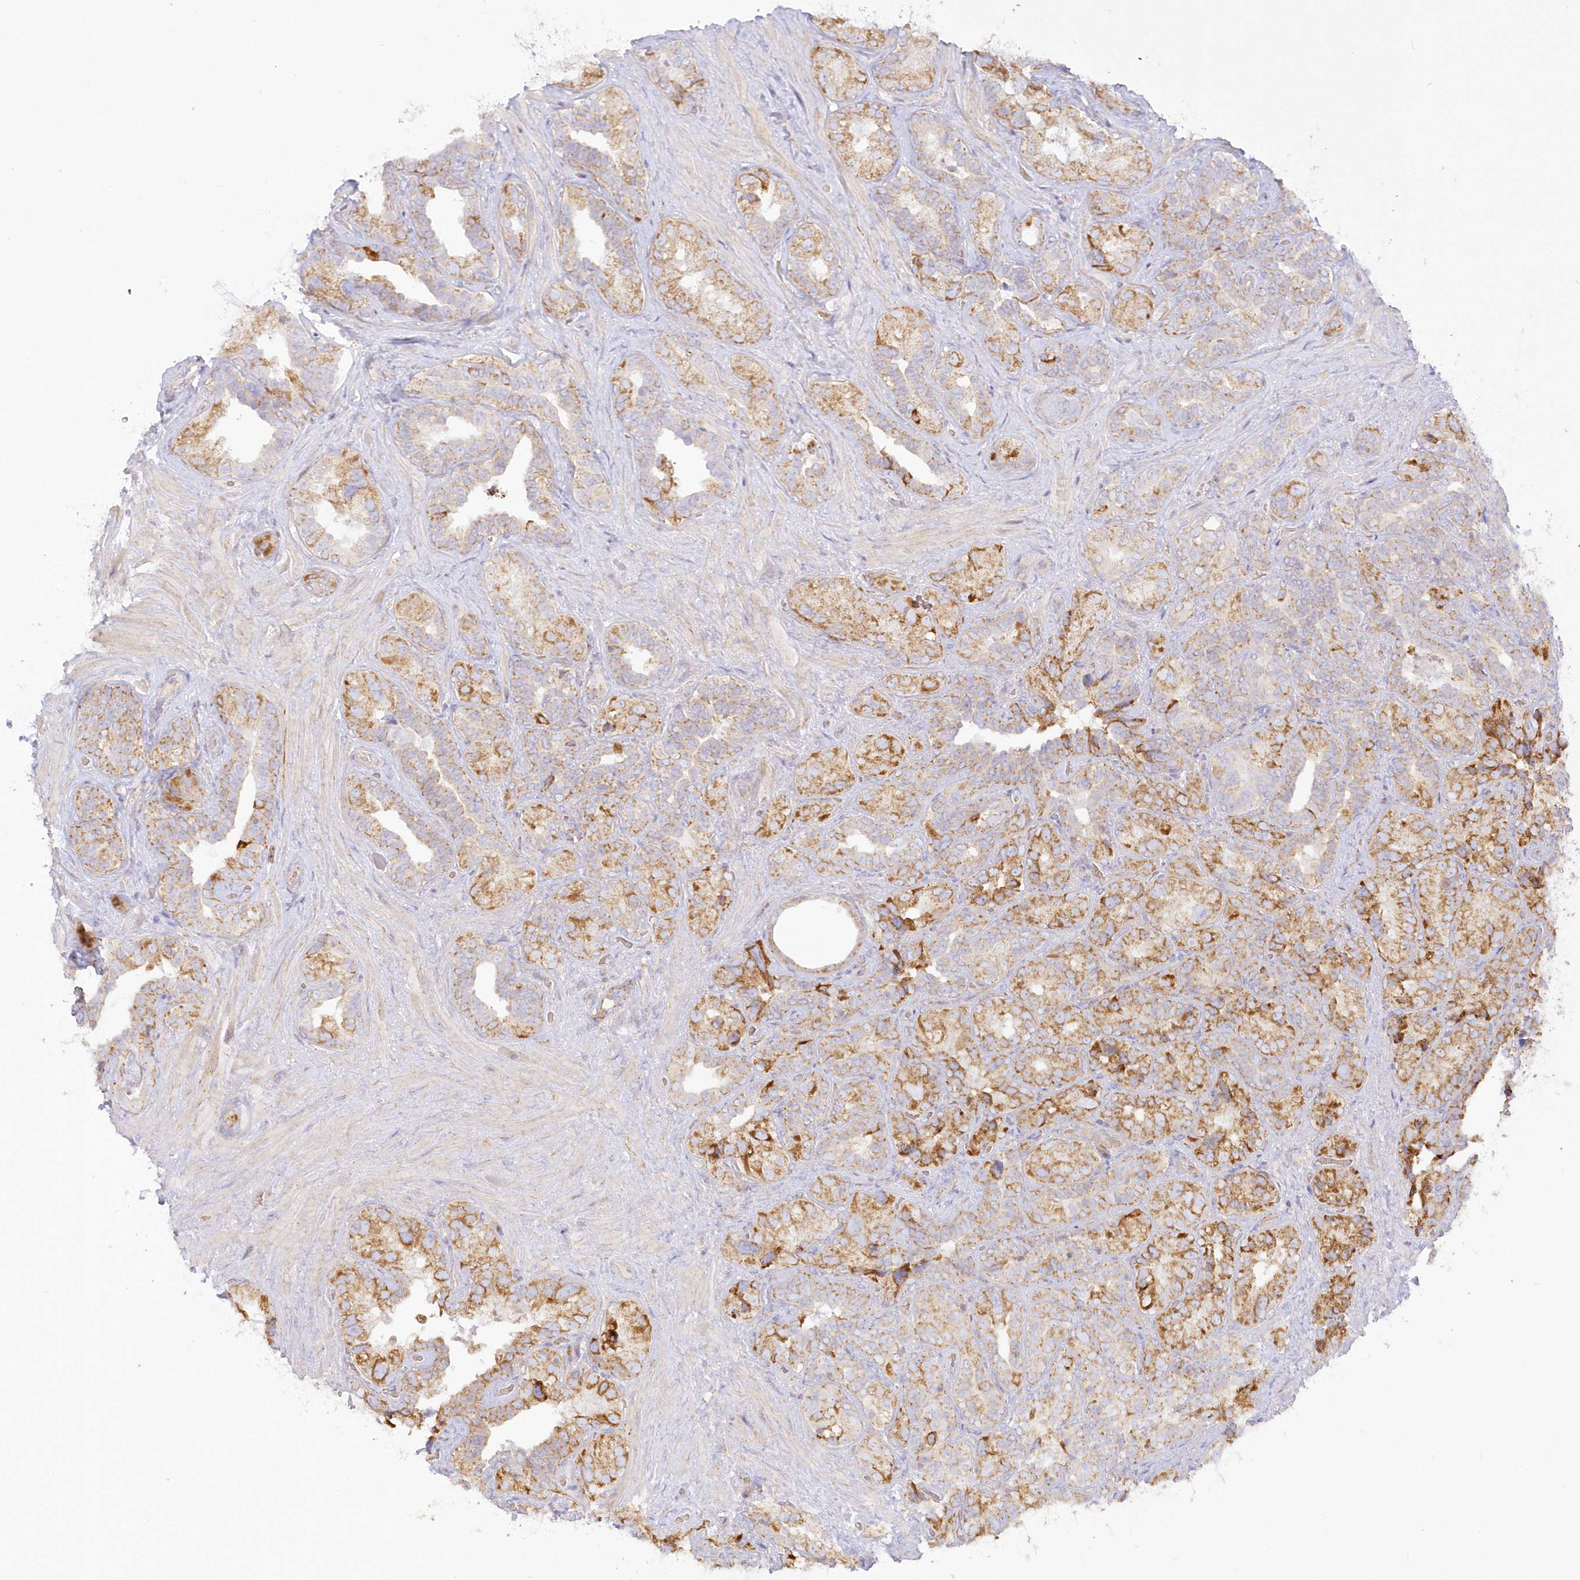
{"staining": {"intensity": "moderate", "quantity": ">75%", "location": "cytoplasmic/membranous"}, "tissue": "seminal vesicle", "cell_type": "Glandular cells", "image_type": "normal", "snomed": [{"axis": "morphology", "description": "Normal tissue, NOS"}, {"axis": "topography", "description": "Seminal veicle"}, {"axis": "topography", "description": "Peripheral nerve tissue"}], "caption": "This photomicrograph displays immunohistochemistry (IHC) staining of unremarkable seminal vesicle, with medium moderate cytoplasmic/membranous positivity in about >75% of glandular cells.", "gene": "TBC1D14", "patient": {"sex": "male", "age": 67}}